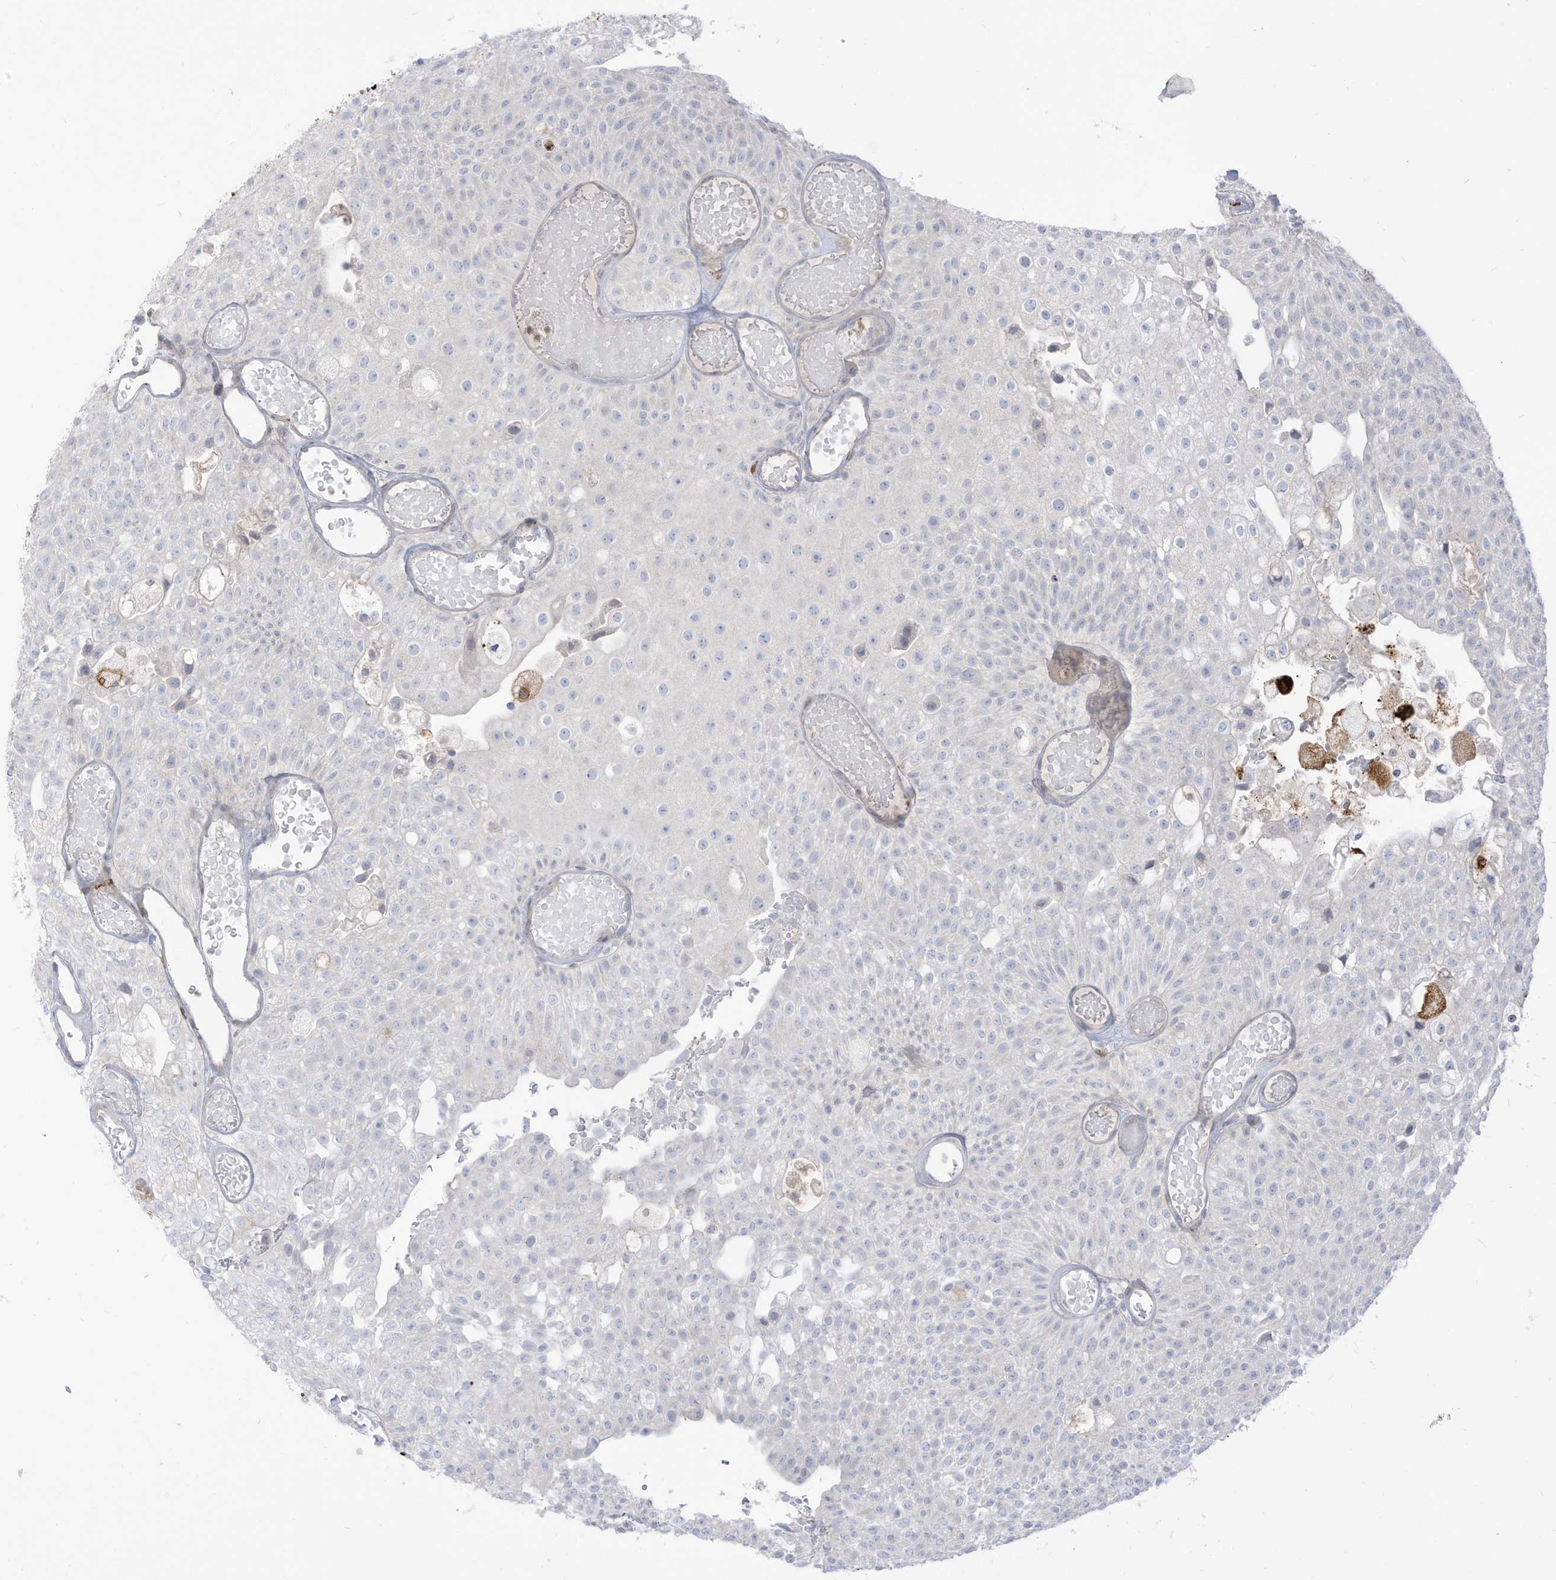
{"staining": {"intensity": "negative", "quantity": "none", "location": "none"}, "tissue": "urothelial cancer", "cell_type": "Tumor cells", "image_type": "cancer", "snomed": [{"axis": "morphology", "description": "Urothelial carcinoma, Low grade"}, {"axis": "topography", "description": "Urinary bladder"}], "caption": "Protein analysis of urothelial carcinoma (low-grade) exhibits no significant staining in tumor cells.", "gene": "NOTO", "patient": {"sex": "male", "age": 78}}